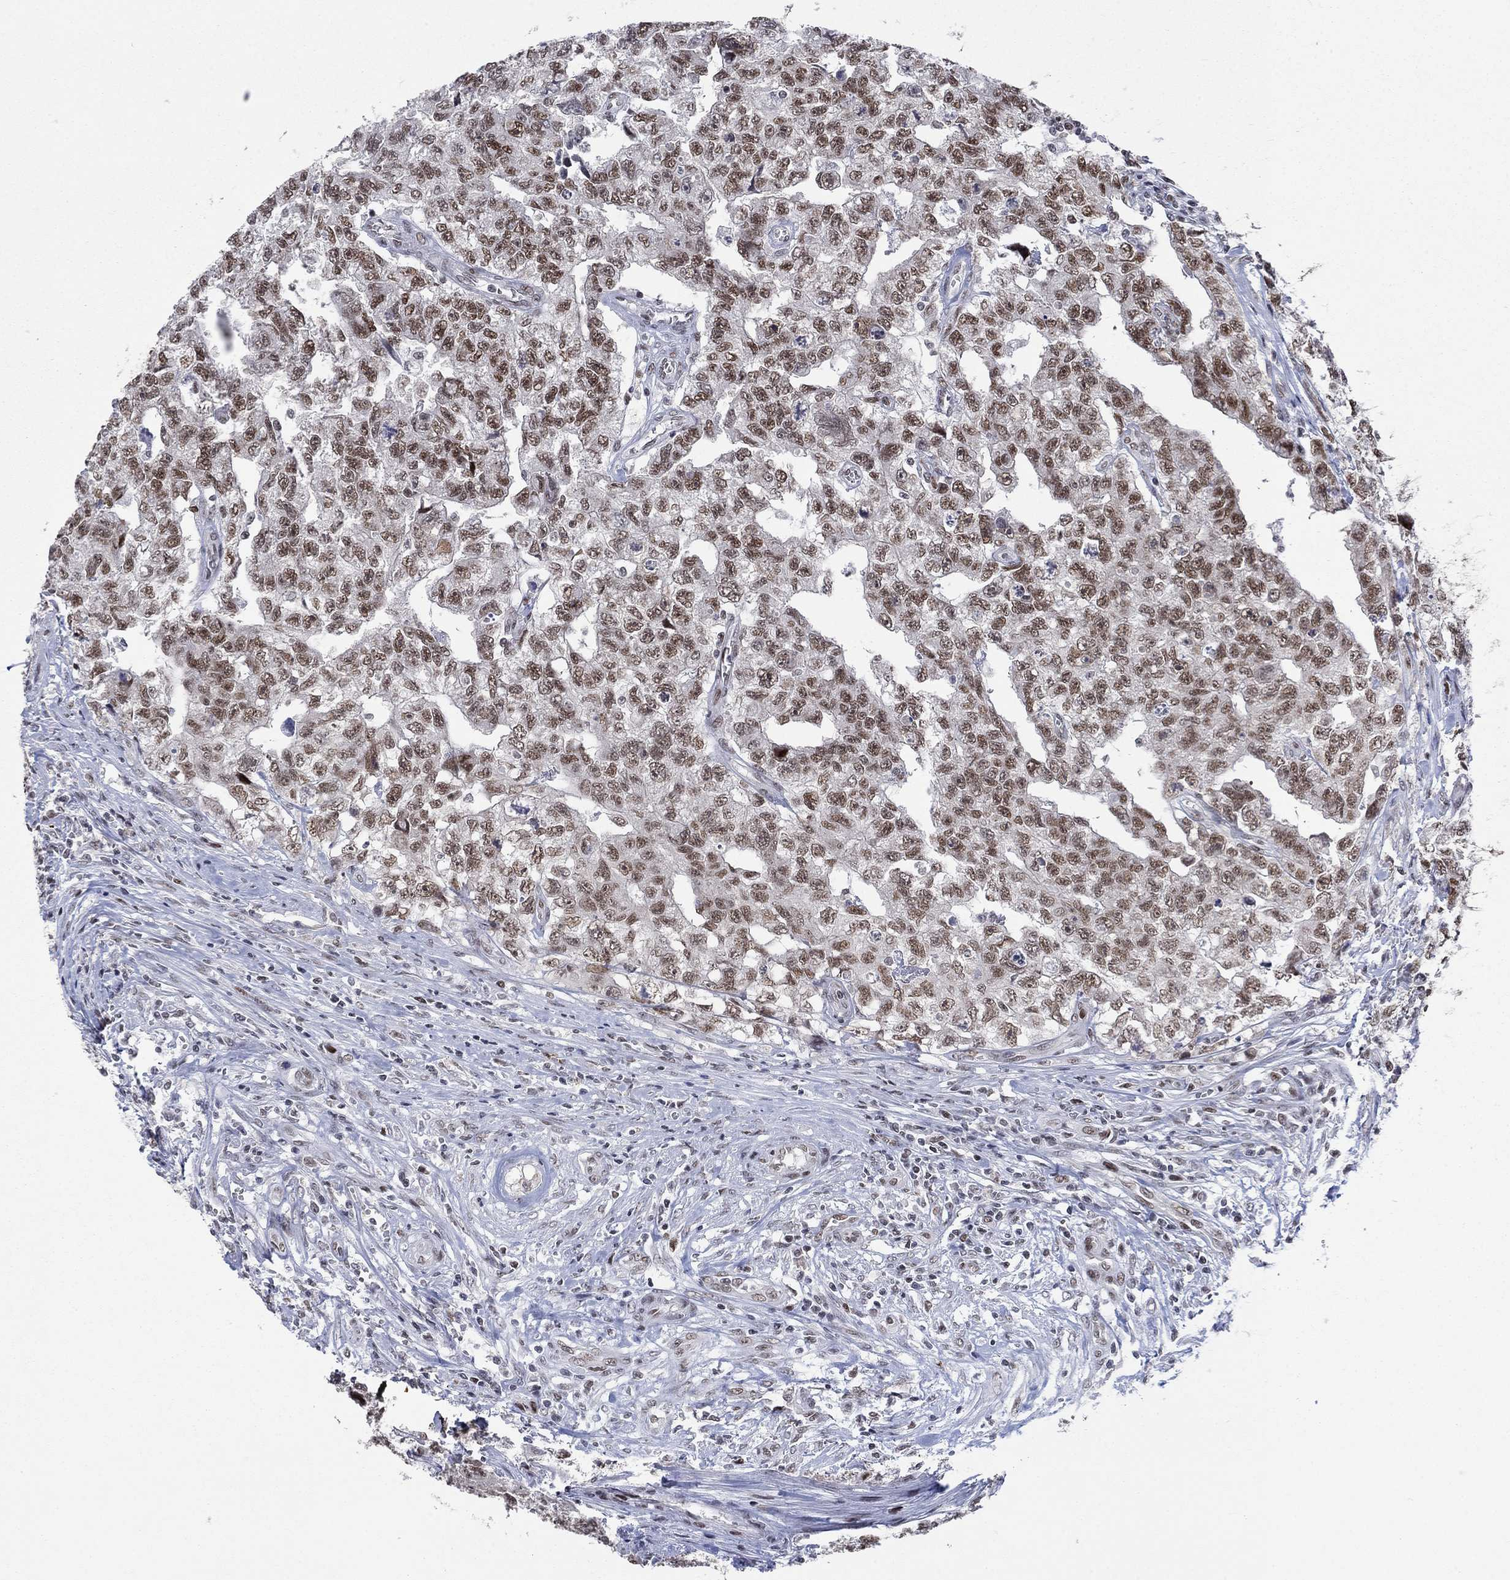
{"staining": {"intensity": "strong", "quantity": ">75%", "location": "nuclear"}, "tissue": "testis cancer", "cell_type": "Tumor cells", "image_type": "cancer", "snomed": [{"axis": "morphology", "description": "Carcinoma, Embryonal, NOS"}, {"axis": "topography", "description": "Testis"}], "caption": "An immunohistochemistry (IHC) photomicrograph of tumor tissue is shown. Protein staining in brown highlights strong nuclear positivity in testis cancer (embryonal carcinoma) within tumor cells. Using DAB (3,3'-diaminobenzidine) (brown) and hematoxylin (blue) stains, captured at high magnification using brightfield microscopy.", "gene": "HCFC1", "patient": {"sex": "male", "age": 24}}